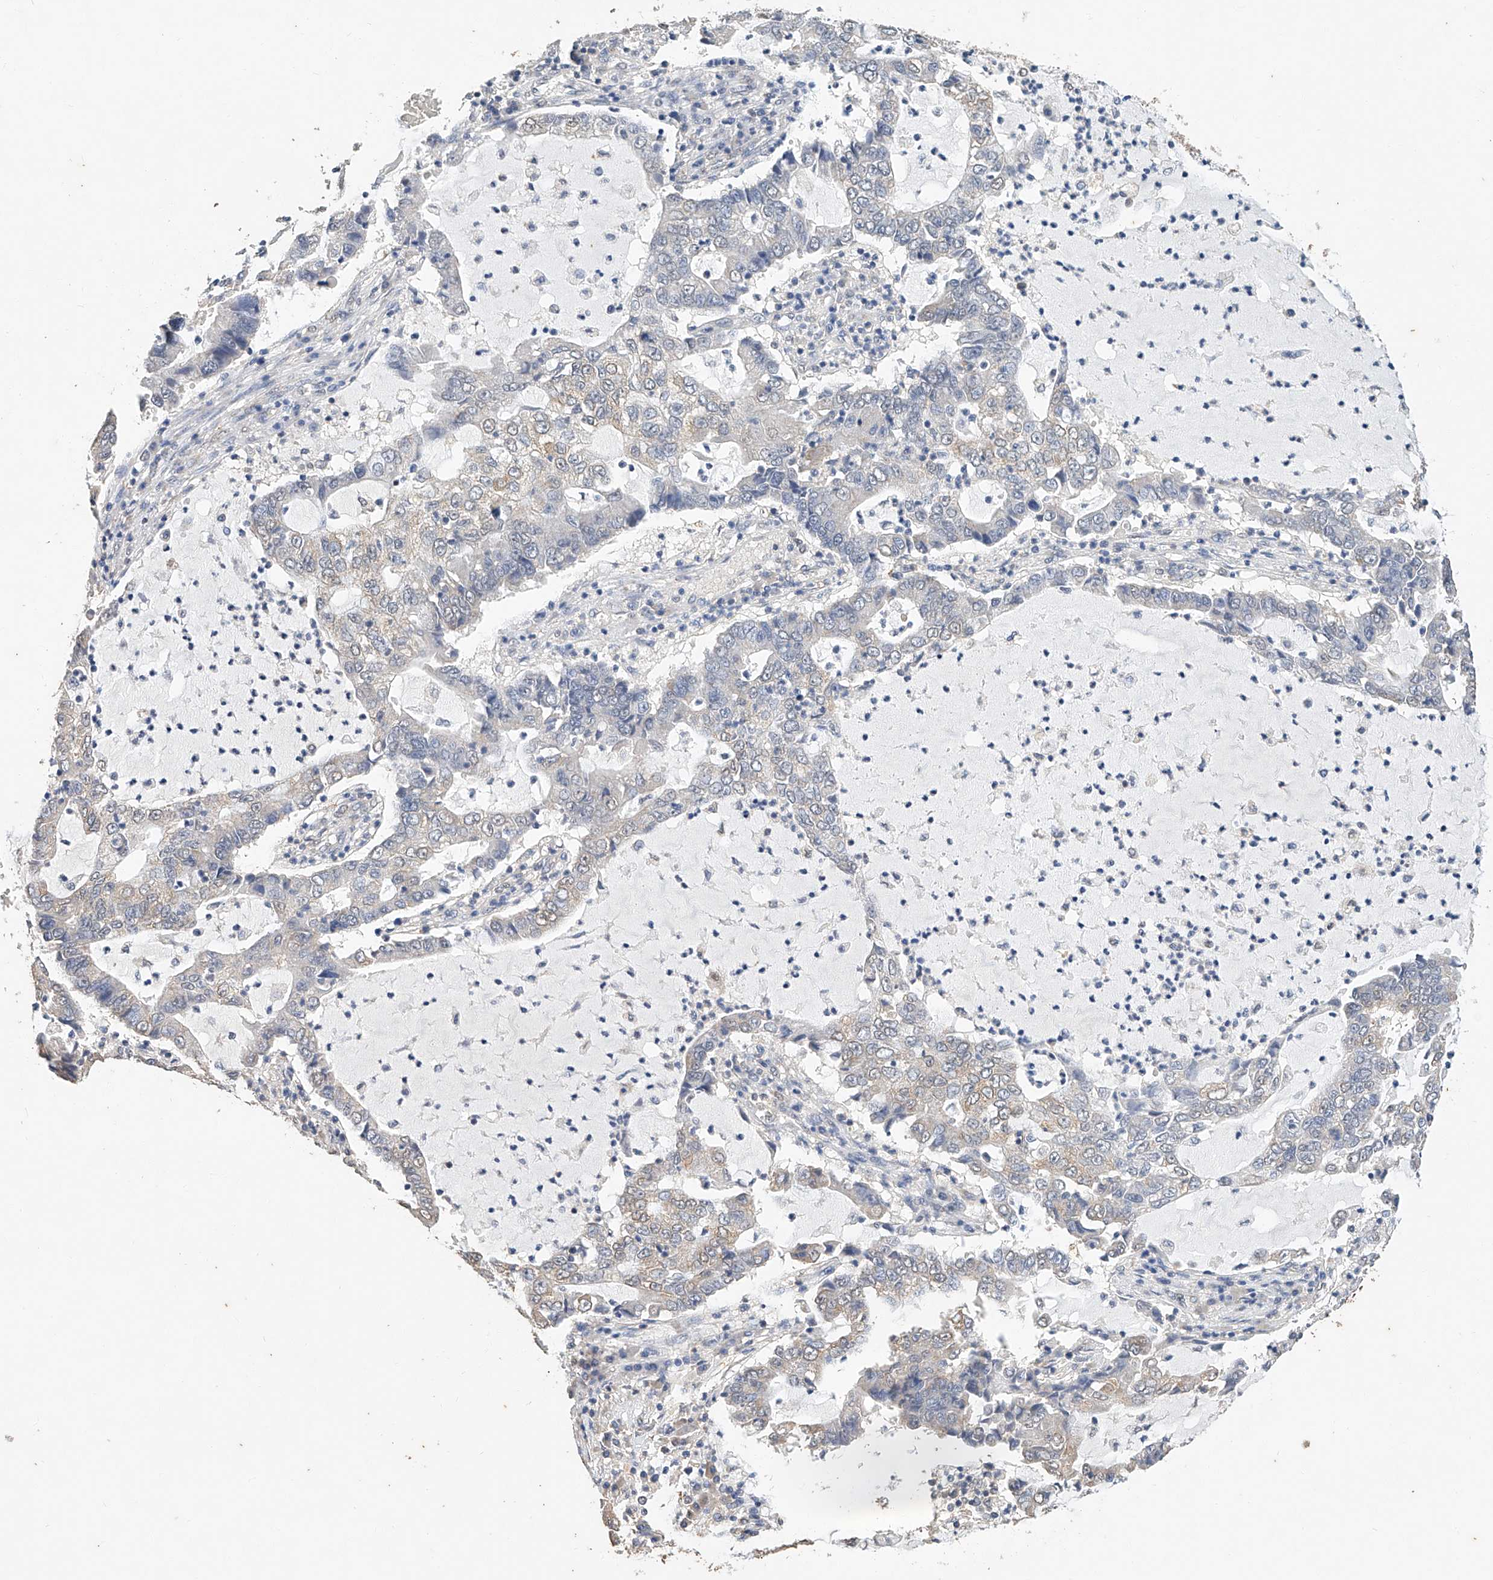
{"staining": {"intensity": "weak", "quantity": "<25%", "location": "cytoplasmic/membranous"}, "tissue": "lung cancer", "cell_type": "Tumor cells", "image_type": "cancer", "snomed": [{"axis": "morphology", "description": "Adenocarcinoma, NOS"}, {"axis": "topography", "description": "Lung"}], "caption": "Micrograph shows no significant protein expression in tumor cells of adenocarcinoma (lung).", "gene": "CERS4", "patient": {"sex": "female", "age": 51}}